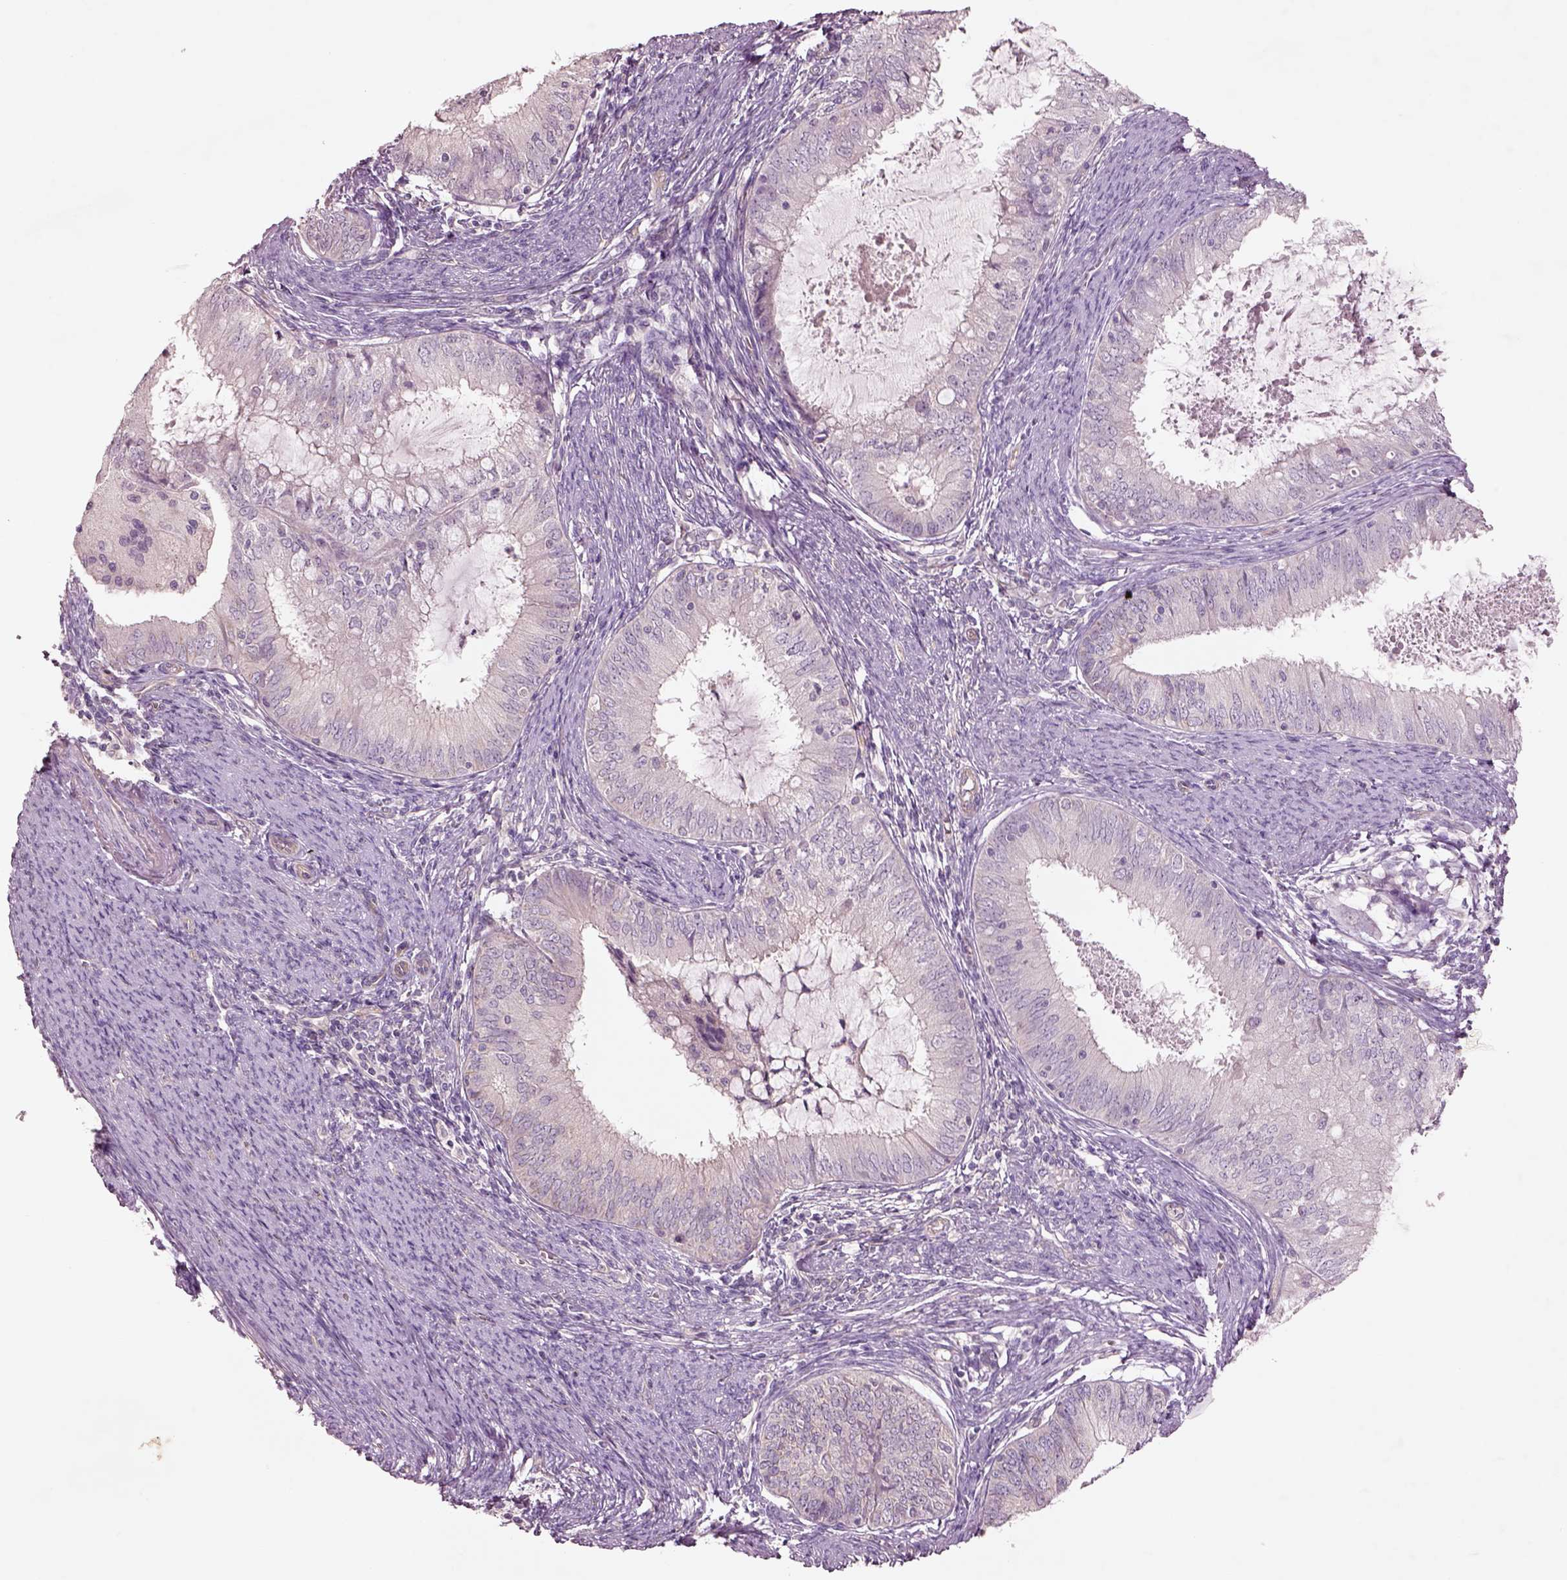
{"staining": {"intensity": "negative", "quantity": "none", "location": "none"}, "tissue": "endometrial cancer", "cell_type": "Tumor cells", "image_type": "cancer", "snomed": [{"axis": "morphology", "description": "Adenocarcinoma, NOS"}, {"axis": "topography", "description": "Endometrium"}], "caption": "Endometrial cancer (adenocarcinoma) stained for a protein using IHC demonstrates no positivity tumor cells.", "gene": "DUOXA2", "patient": {"sex": "female", "age": 57}}